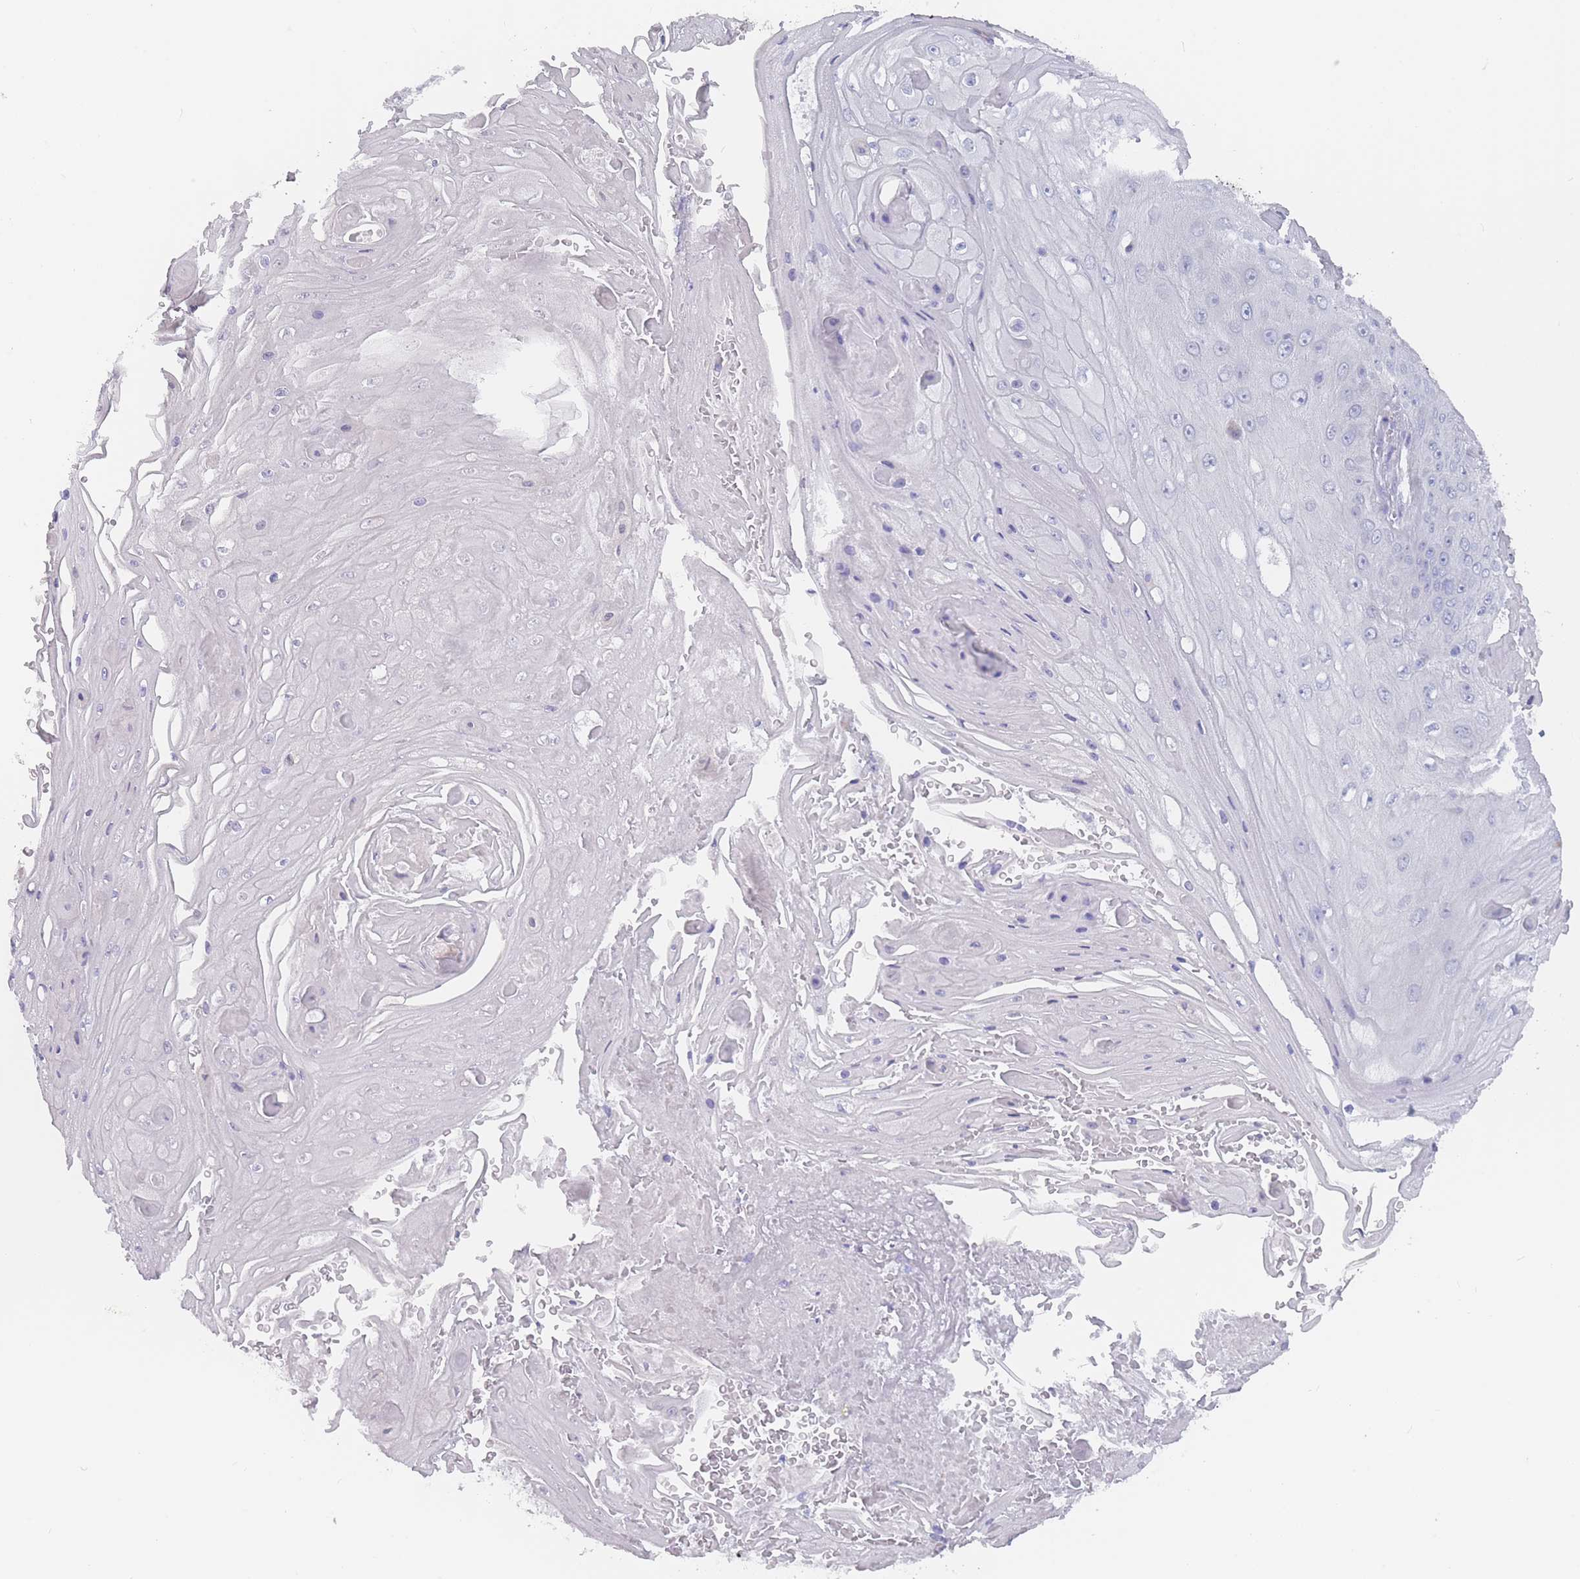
{"staining": {"intensity": "negative", "quantity": "none", "location": "none"}, "tissue": "skin cancer", "cell_type": "Tumor cells", "image_type": "cancer", "snomed": [{"axis": "morphology", "description": "Squamous cell carcinoma, NOS"}, {"axis": "topography", "description": "Skin"}], "caption": "The immunohistochemistry (IHC) image has no significant staining in tumor cells of squamous cell carcinoma (skin) tissue.", "gene": "CYP51A1", "patient": {"sex": "male", "age": 70}}